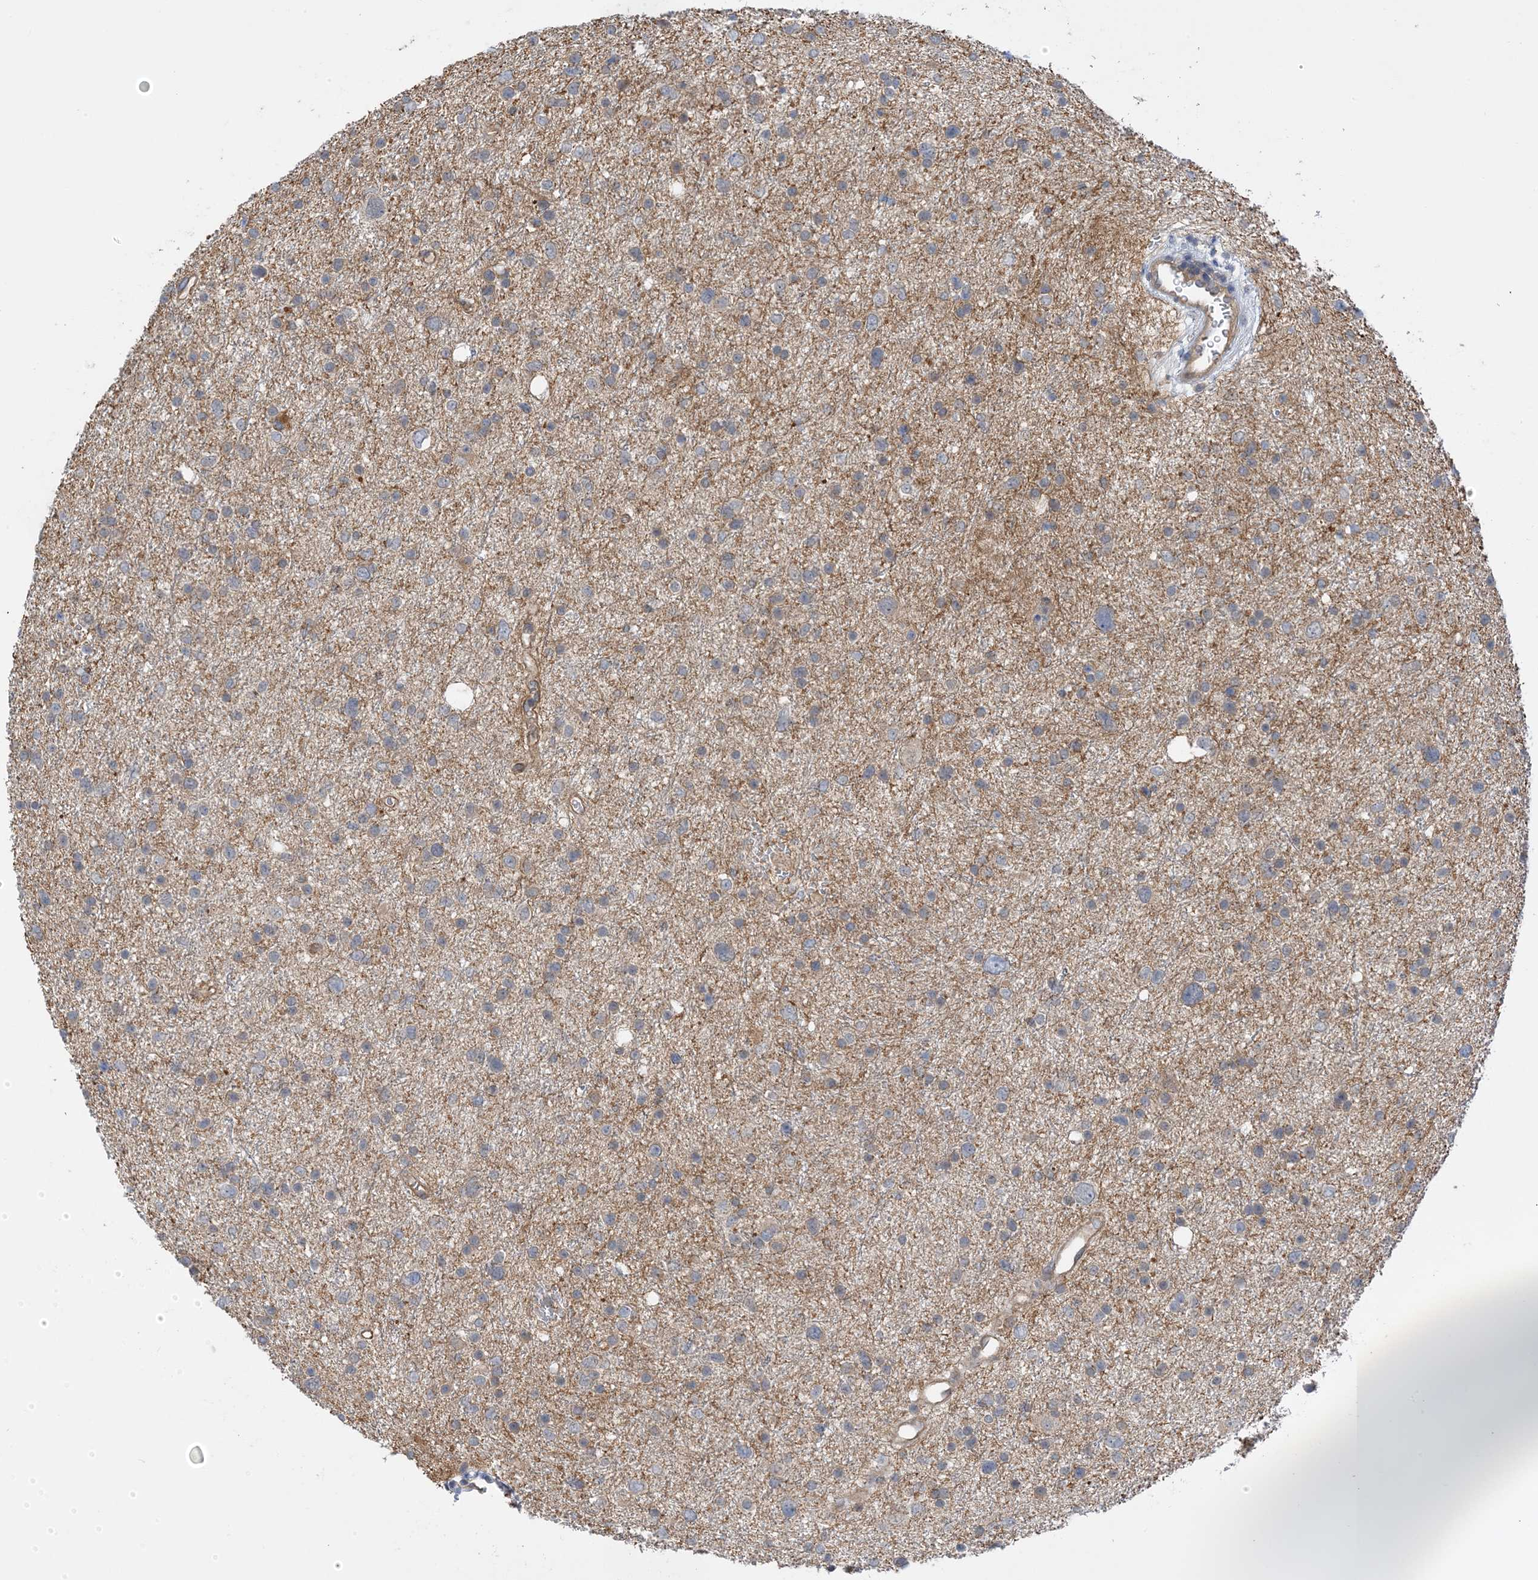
{"staining": {"intensity": "negative", "quantity": "none", "location": "none"}, "tissue": "glioma", "cell_type": "Tumor cells", "image_type": "cancer", "snomed": [{"axis": "morphology", "description": "Glioma, malignant, Low grade"}, {"axis": "topography", "description": "Brain"}], "caption": "High magnification brightfield microscopy of glioma stained with DAB (3,3'-diaminobenzidine) (brown) and counterstained with hematoxylin (blue): tumor cells show no significant expression. (DAB immunohistochemistry (IHC), high magnification).", "gene": "WDR26", "patient": {"sex": "female", "age": 37}}